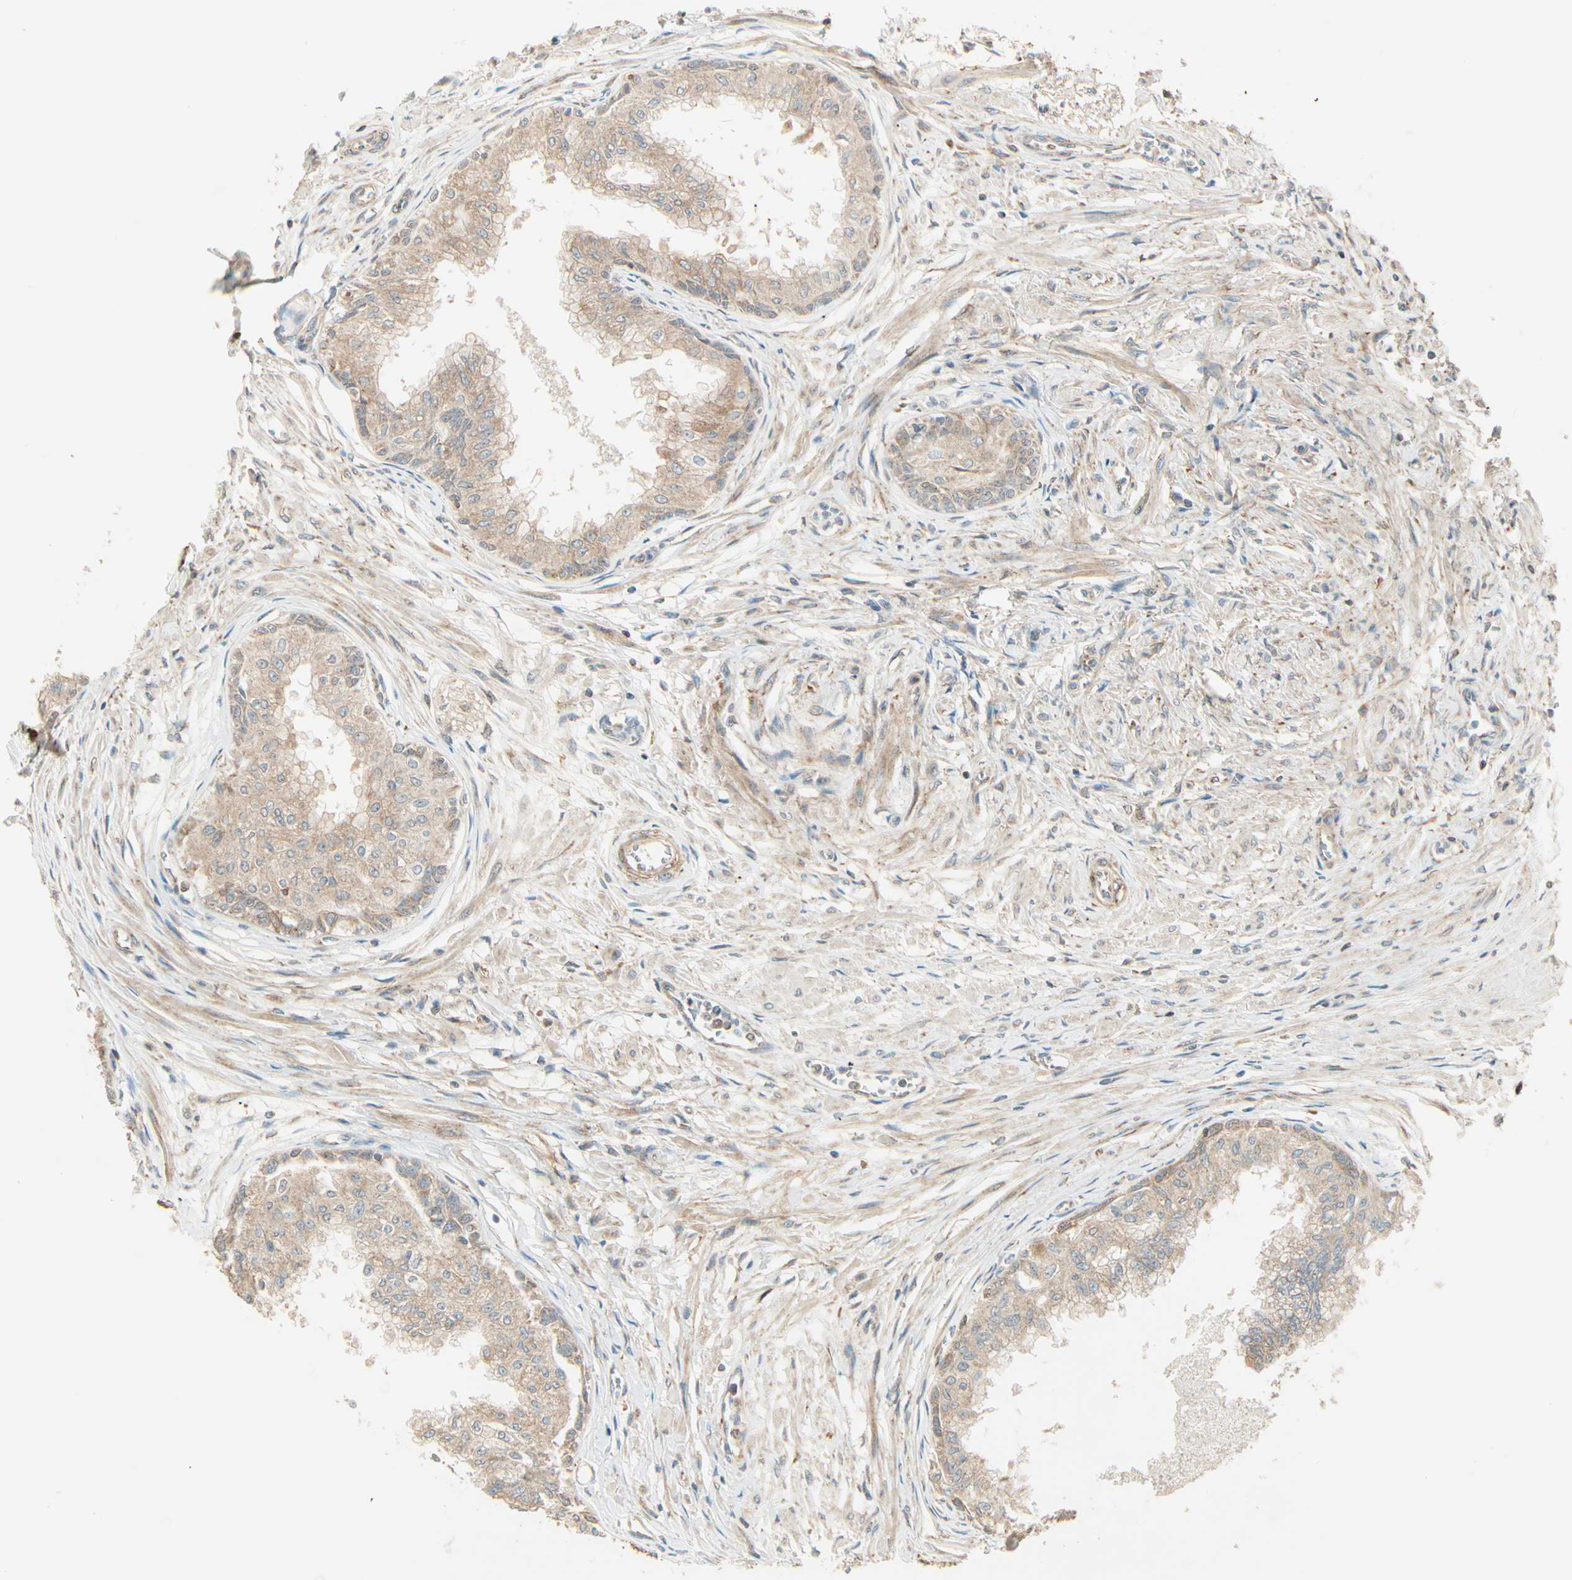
{"staining": {"intensity": "moderate", "quantity": ">75%", "location": "cytoplasmic/membranous,nuclear"}, "tissue": "prostate", "cell_type": "Glandular cells", "image_type": "normal", "snomed": [{"axis": "morphology", "description": "Normal tissue, NOS"}, {"axis": "topography", "description": "Prostate"}, {"axis": "topography", "description": "Seminal veicle"}], "caption": "Moderate cytoplasmic/membranous,nuclear protein expression is identified in approximately >75% of glandular cells in prostate. Ihc stains the protein of interest in brown and the nuclei are stained blue.", "gene": "PNPLA6", "patient": {"sex": "male", "age": 60}}